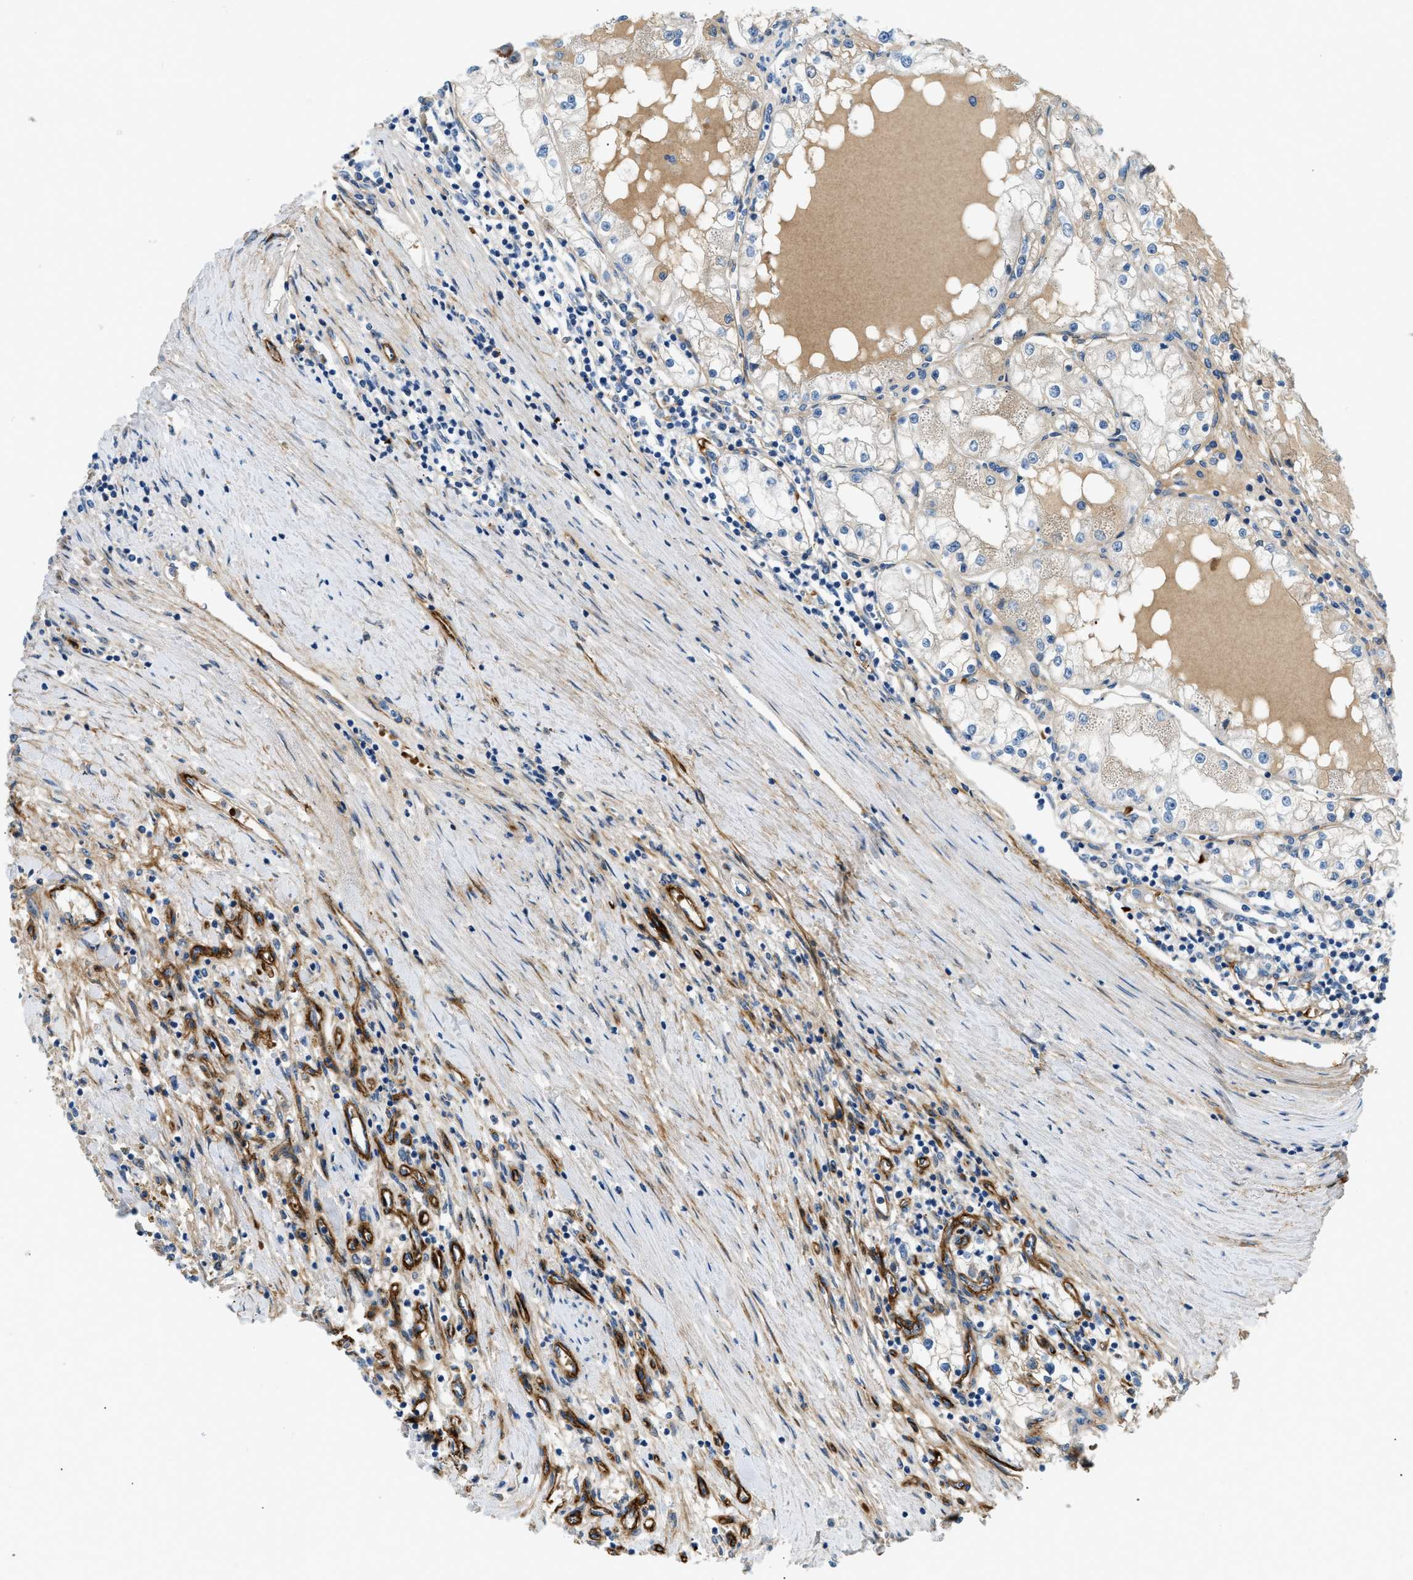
{"staining": {"intensity": "moderate", "quantity": "25%-75%", "location": "cytoplasmic/membranous"}, "tissue": "renal cancer", "cell_type": "Tumor cells", "image_type": "cancer", "snomed": [{"axis": "morphology", "description": "Adenocarcinoma, NOS"}, {"axis": "topography", "description": "Kidney"}], "caption": "Tumor cells reveal moderate cytoplasmic/membranous expression in approximately 25%-75% of cells in renal cancer.", "gene": "COL15A1", "patient": {"sex": "male", "age": 68}}